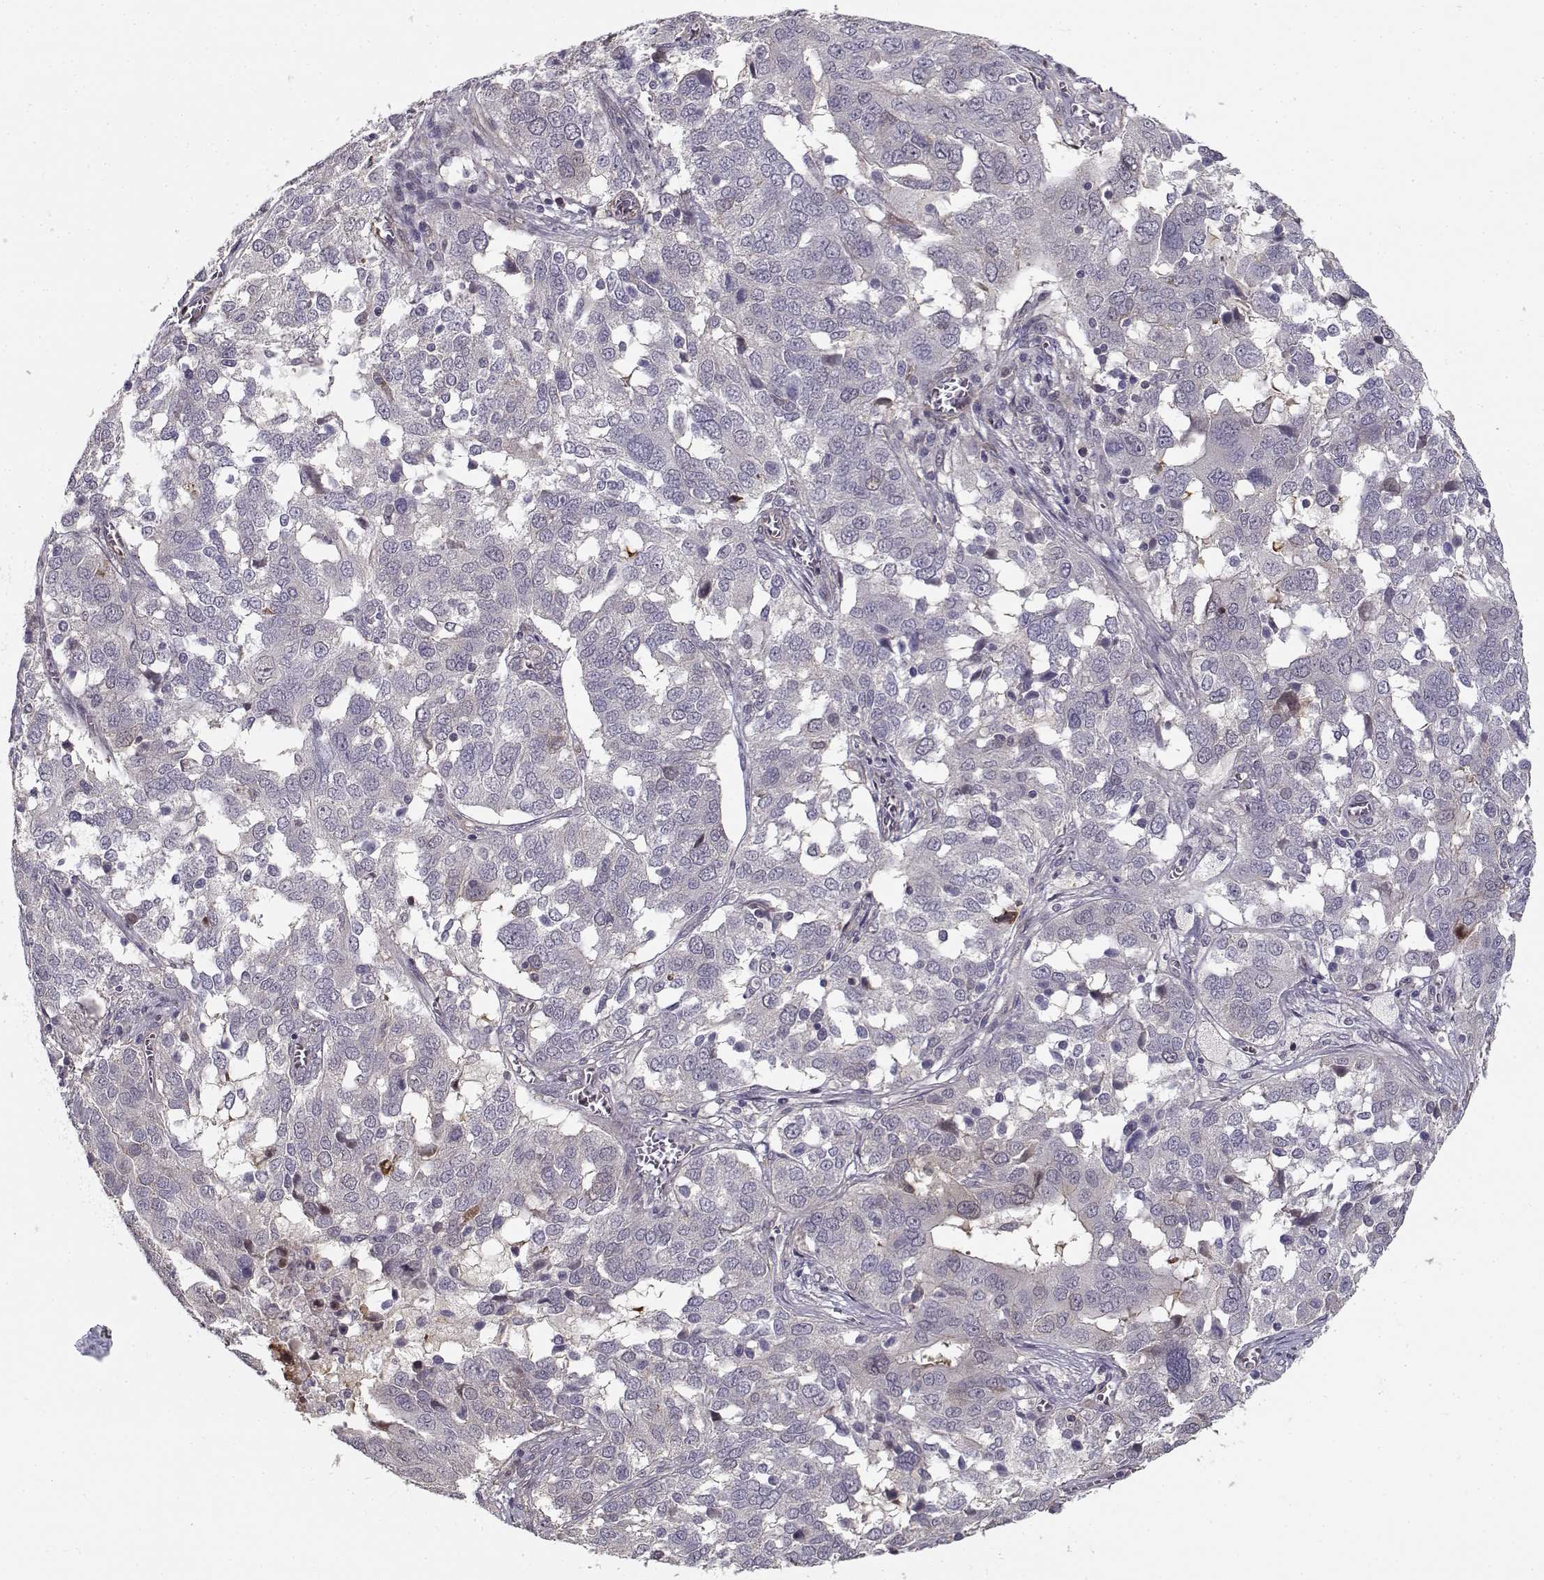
{"staining": {"intensity": "negative", "quantity": "none", "location": "none"}, "tissue": "ovarian cancer", "cell_type": "Tumor cells", "image_type": "cancer", "snomed": [{"axis": "morphology", "description": "Carcinoma, endometroid"}, {"axis": "topography", "description": "Soft tissue"}, {"axis": "topography", "description": "Ovary"}], "caption": "Tumor cells are negative for brown protein staining in ovarian endometroid carcinoma. The staining is performed using DAB brown chromogen with nuclei counter-stained in using hematoxylin.", "gene": "RGS9BP", "patient": {"sex": "female", "age": 52}}